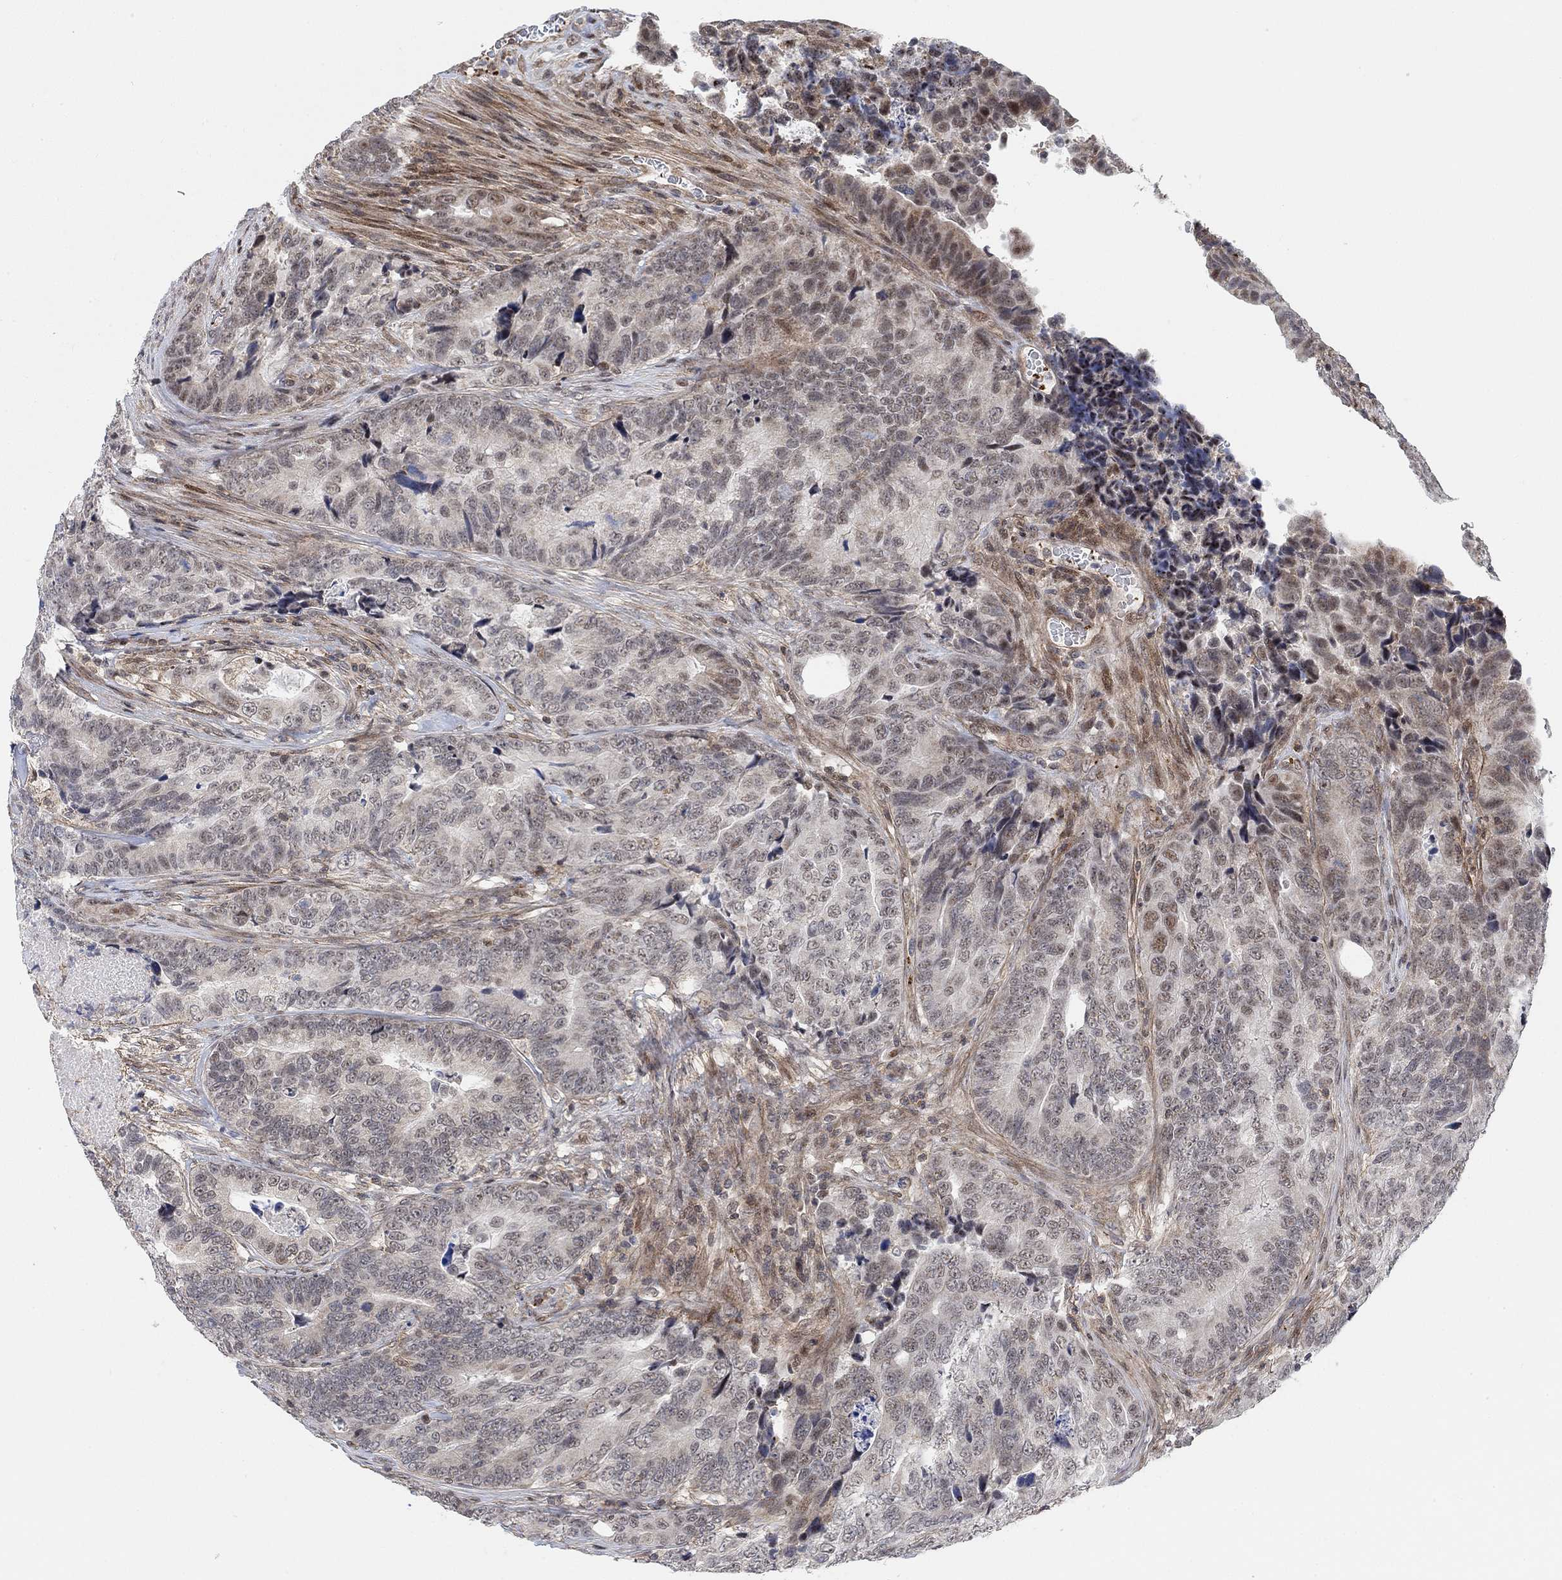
{"staining": {"intensity": "moderate", "quantity": "<25%", "location": "nuclear"}, "tissue": "colorectal cancer", "cell_type": "Tumor cells", "image_type": "cancer", "snomed": [{"axis": "morphology", "description": "Adenocarcinoma, NOS"}, {"axis": "topography", "description": "Colon"}], "caption": "About <25% of tumor cells in colorectal cancer (adenocarcinoma) exhibit moderate nuclear protein staining as visualized by brown immunohistochemical staining.", "gene": "PWWP2B", "patient": {"sex": "female", "age": 72}}